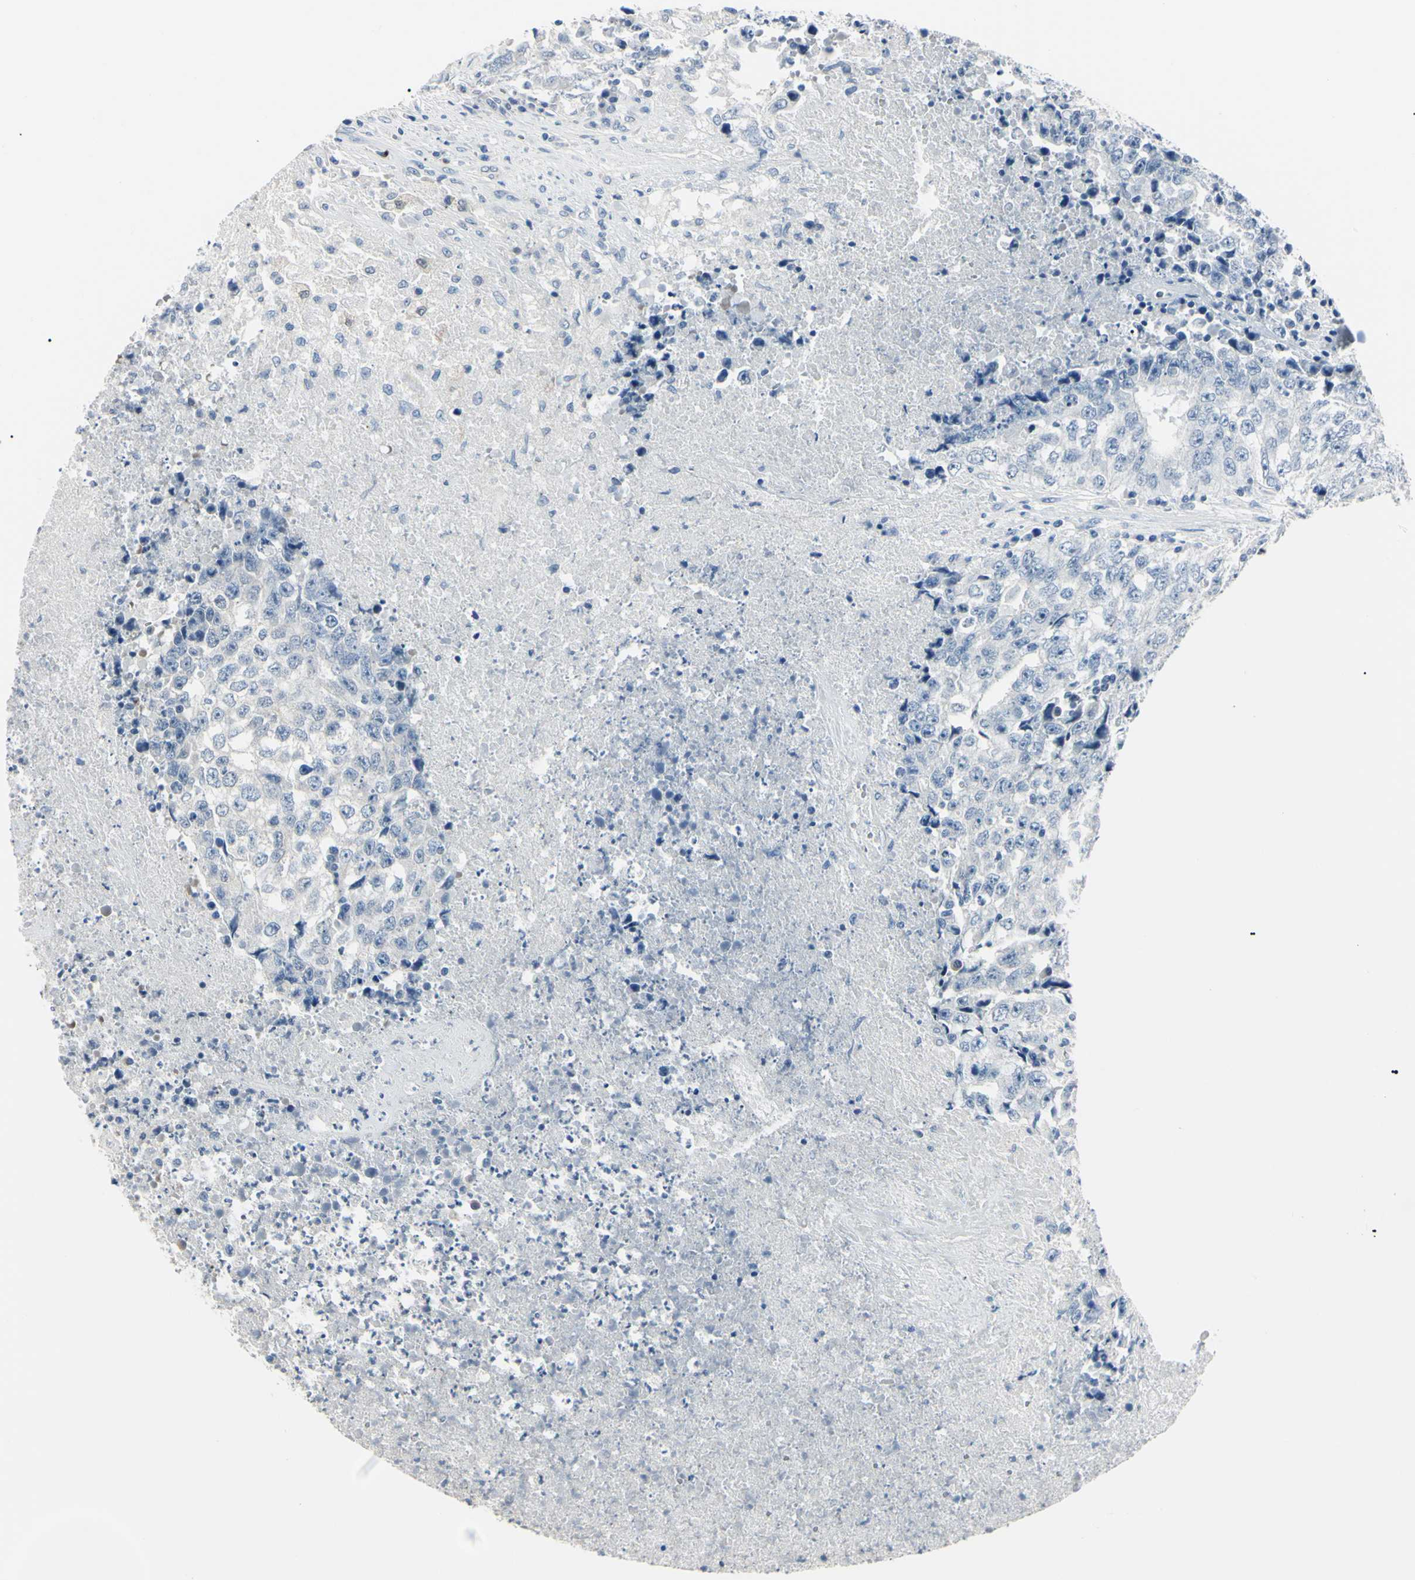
{"staining": {"intensity": "negative", "quantity": "none", "location": "none"}, "tissue": "testis cancer", "cell_type": "Tumor cells", "image_type": "cancer", "snomed": [{"axis": "morphology", "description": "Necrosis, NOS"}, {"axis": "morphology", "description": "Carcinoma, Embryonal, NOS"}, {"axis": "topography", "description": "Testis"}], "caption": "This is an immunohistochemistry photomicrograph of testis cancer. There is no expression in tumor cells.", "gene": "AKR1C3", "patient": {"sex": "male", "age": 19}}